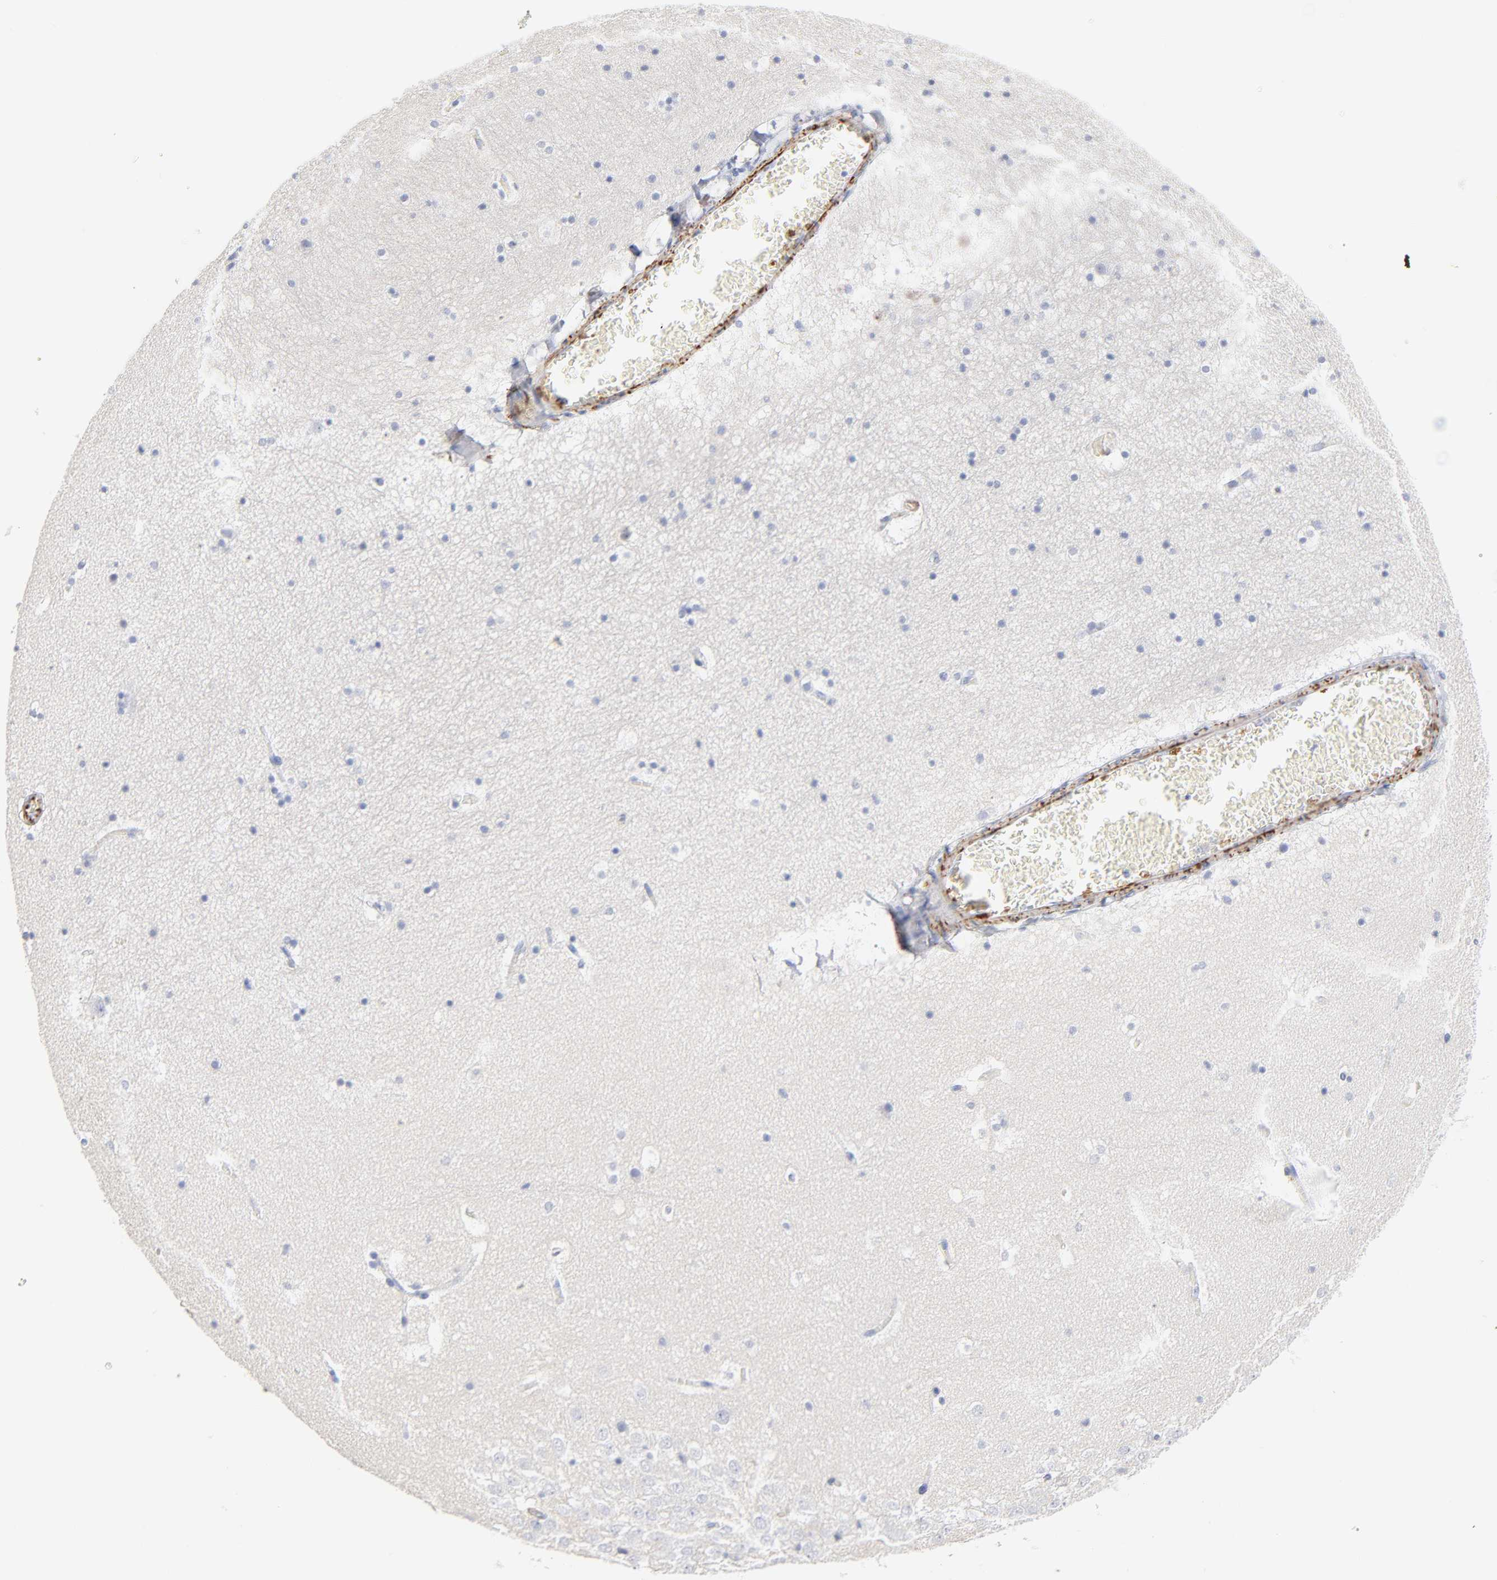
{"staining": {"intensity": "negative", "quantity": "none", "location": "none"}, "tissue": "hippocampus", "cell_type": "Glial cells", "image_type": "normal", "snomed": [{"axis": "morphology", "description": "Normal tissue, NOS"}, {"axis": "topography", "description": "Hippocampus"}], "caption": "Image shows no significant protein staining in glial cells of normal hippocampus. (Brightfield microscopy of DAB IHC at high magnification).", "gene": "AGTR1", "patient": {"sex": "male", "age": 45}}